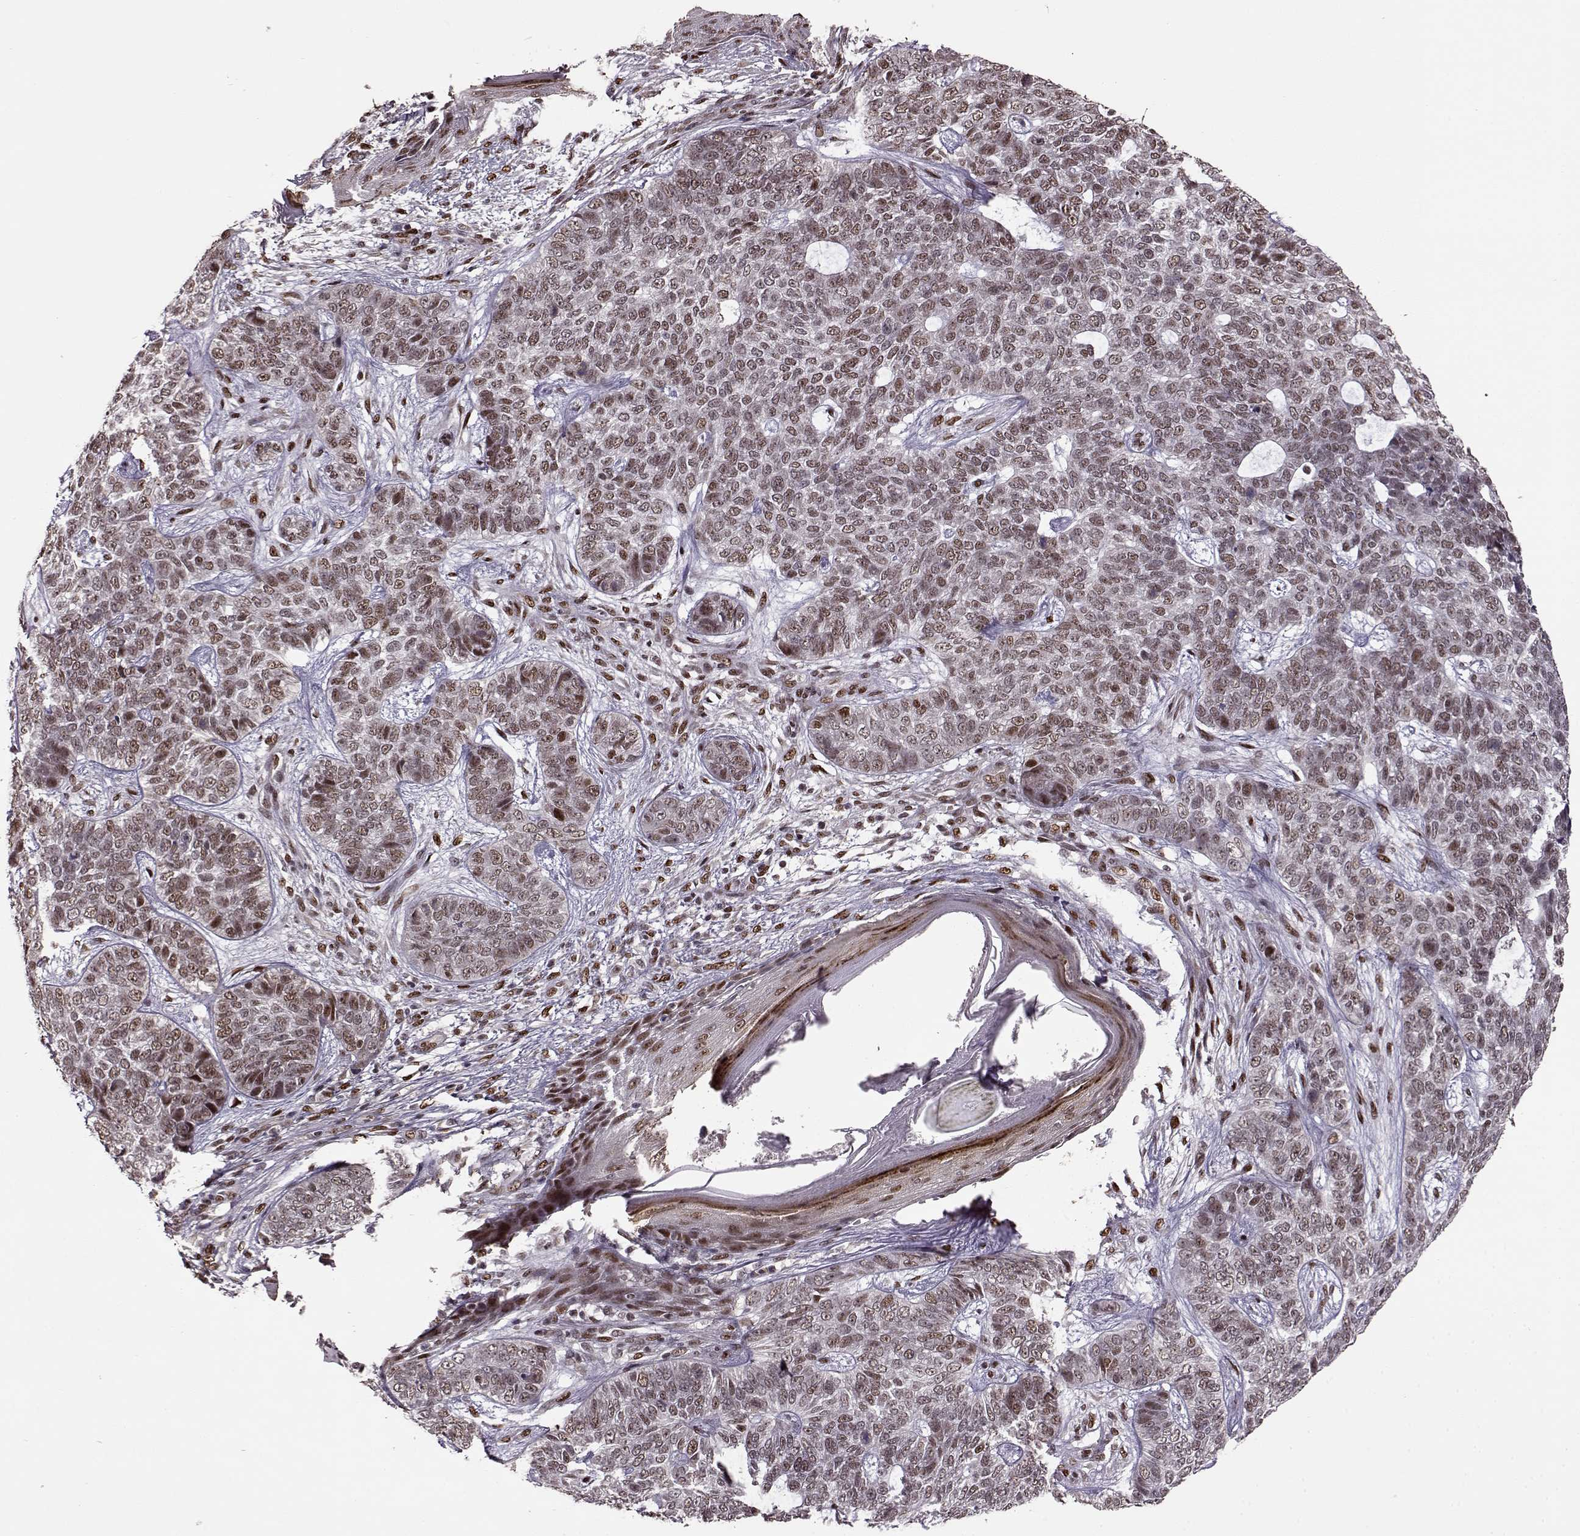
{"staining": {"intensity": "weak", "quantity": ">75%", "location": "nuclear"}, "tissue": "skin cancer", "cell_type": "Tumor cells", "image_type": "cancer", "snomed": [{"axis": "morphology", "description": "Basal cell carcinoma"}, {"axis": "topography", "description": "Skin"}], "caption": "The micrograph reveals immunohistochemical staining of basal cell carcinoma (skin). There is weak nuclear staining is seen in approximately >75% of tumor cells.", "gene": "FTO", "patient": {"sex": "female", "age": 69}}